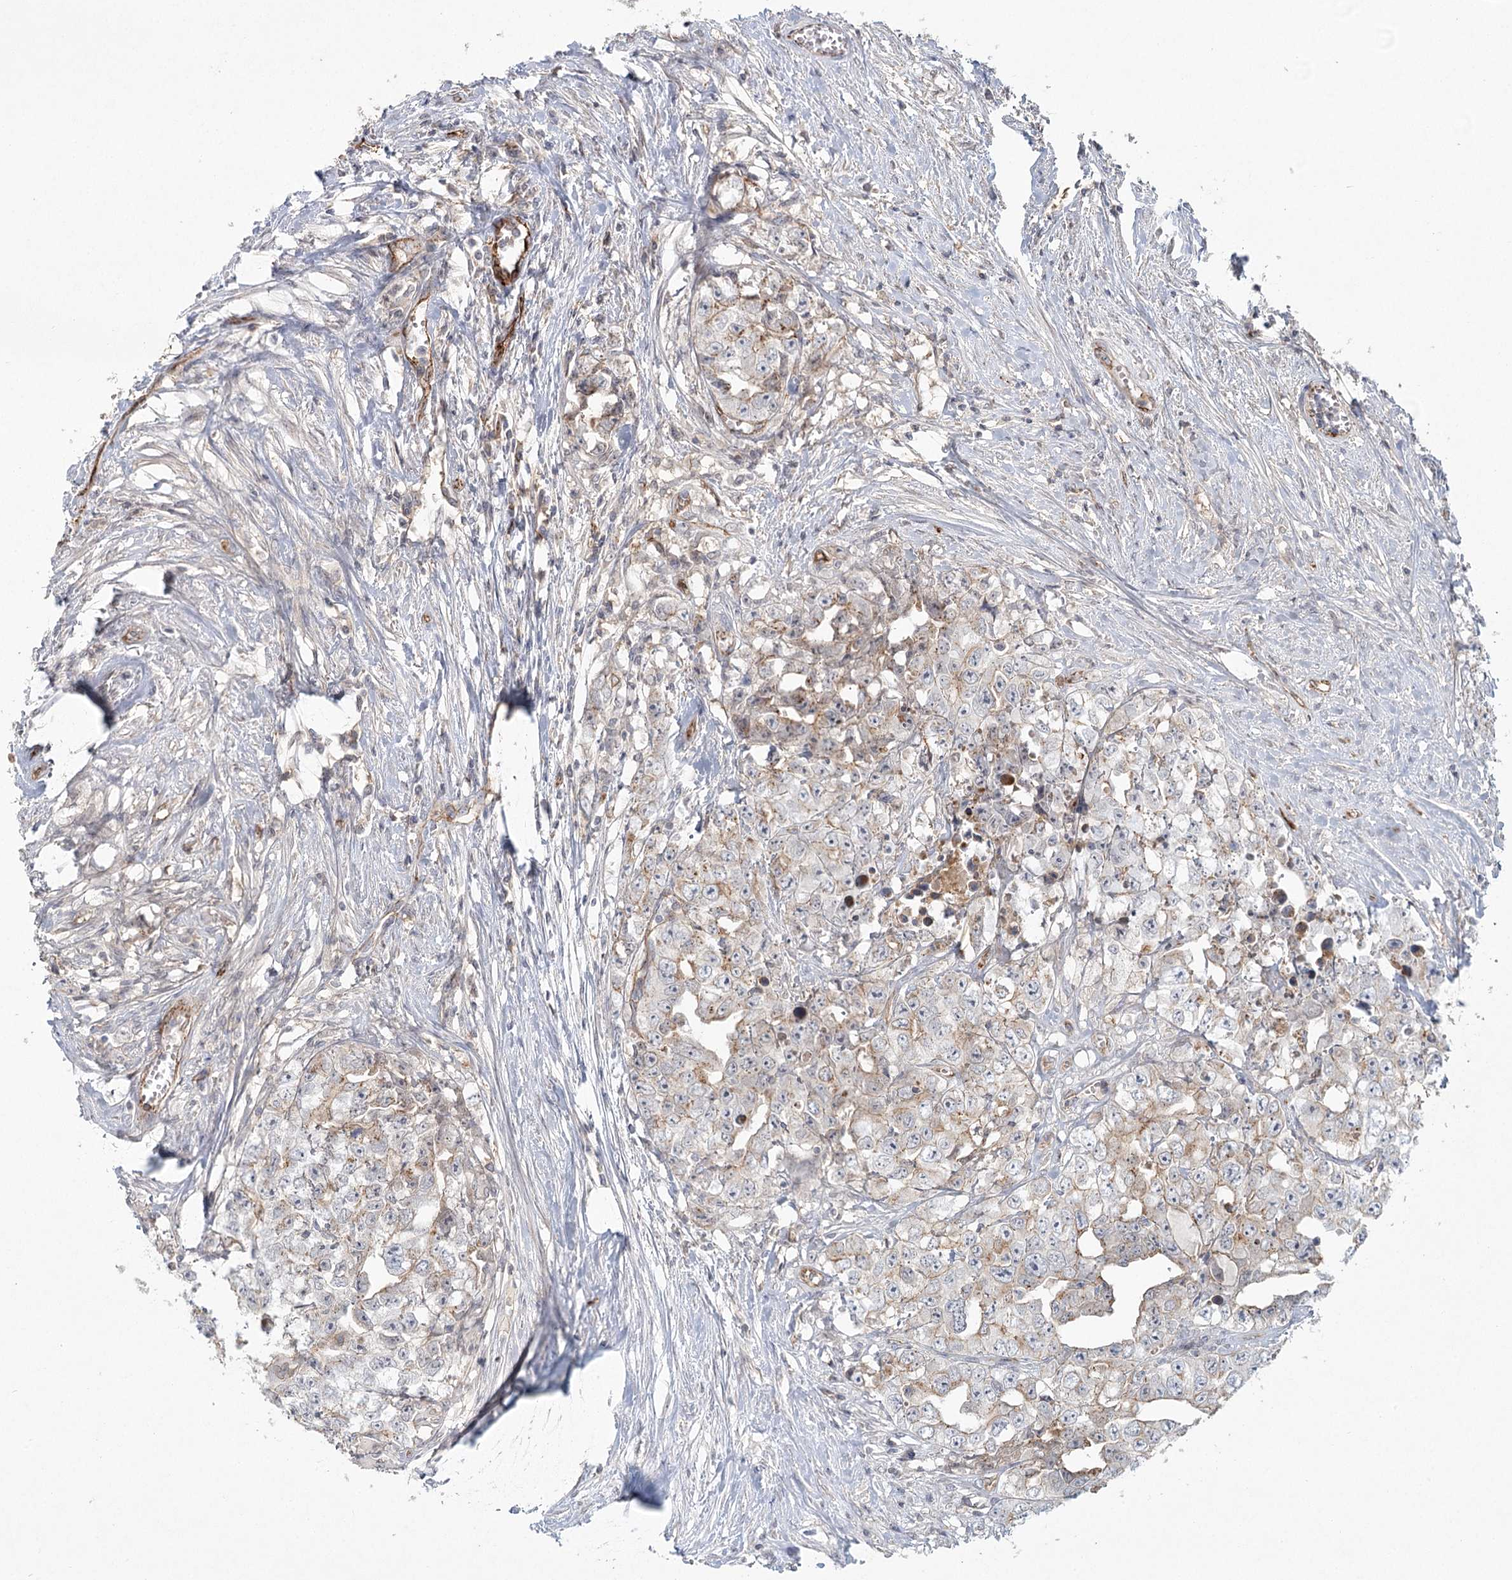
{"staining": {"intensity": "weak", "quantity": "<25%", "location": "cytoplasmic/membranous"}, "tissue": "testis cancer", "cell_type": "Tumor cells", "image_type": "cancer", "snomed": [{"axis": "morphology", "description": "Seminoma, NOS"}, {"axis": "morphology", "description": "Carcinoma, Embryonal, NOS"}, {"axis": "topography", "description": "Testis"}], "caption": "IHC of seminoma (testis) reveals no expression in tumor cells.", "gene": "KBTBD4", "patient": {"sex": "male", "age": 43}}